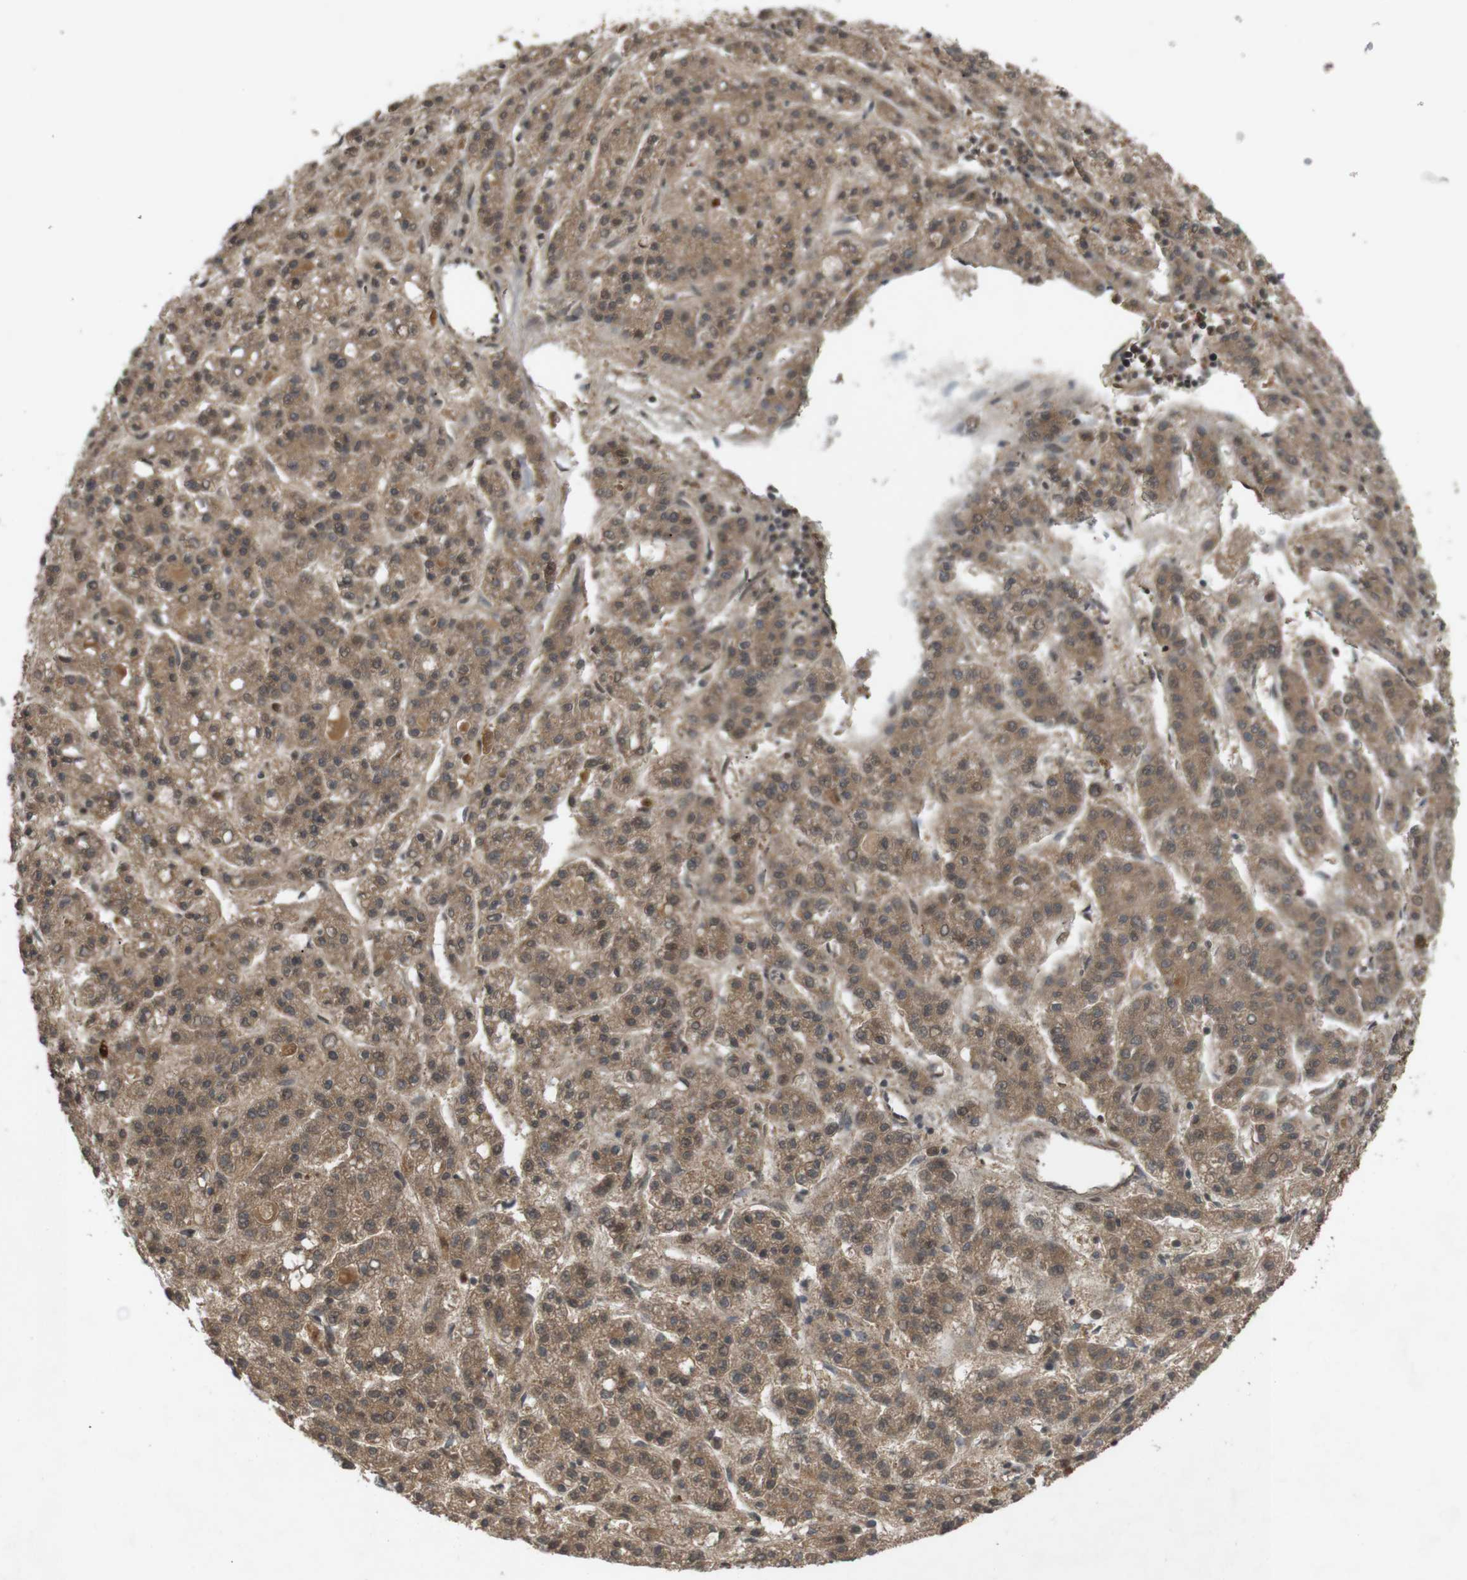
{"staining": {"intensity": "moderate", "quantity": ">75%", "location": "cytoplasmic/membranous"}, "tissue": "liver cancer", "cell_type": "Tumor cells", "image_type": "cancer", "snomed": [{"axis": "morphology", "description": "Carcinoma, Hepatocellular, NOS"}, {"axis": "topography", "description": "Liver"}], "caption": "Immunohistochemistry (IHC) of human liver cancer demonstrates medium levels of moderate cytoplasmic/membranous expression in about >75% of tumor cells.", "gene": "NFKBIE", "patient": {"sex": "male", "age": 70}}